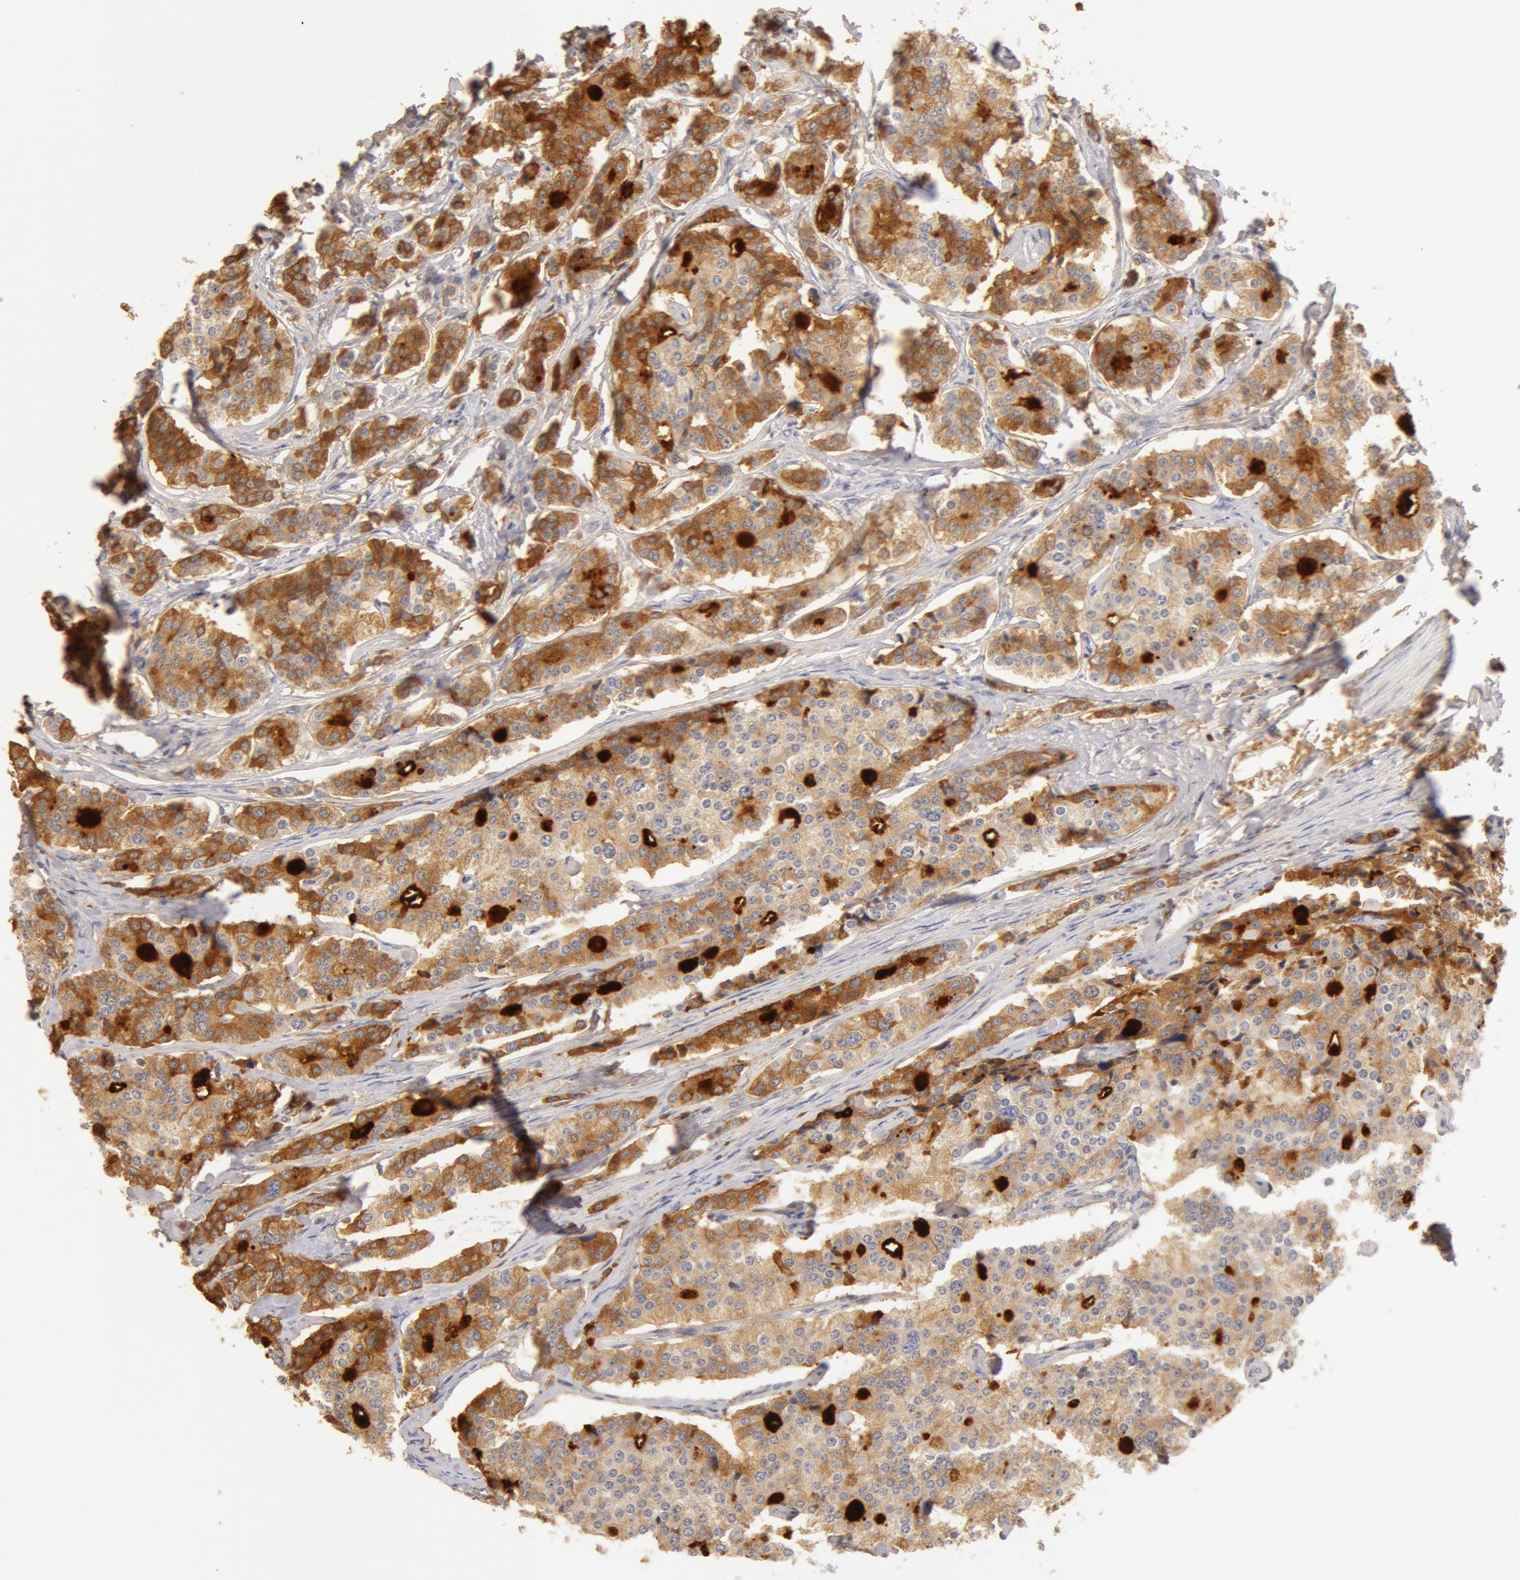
{"staining": {"intensity": "moderate", "quantity": "25%-75%", "location": "cytoplasmic/membranous"}, "tissue": "carcinoid", "cell_type": "Tumor cells", "image_type": "cancer", "snomed": [{"axis": "morphology", "description": "Carcinoid, malignant, NOS"}, {"axis": "topography", "description": "Small intestine"}], "caption": "A medium amount of moderate cytoplasmic/membranous positivity is identified in about 25%-75% of tumor cells in carcinoid (malignant) tissue.", "gene": "TF", "patient": {"sex": "male", "age": 63}}